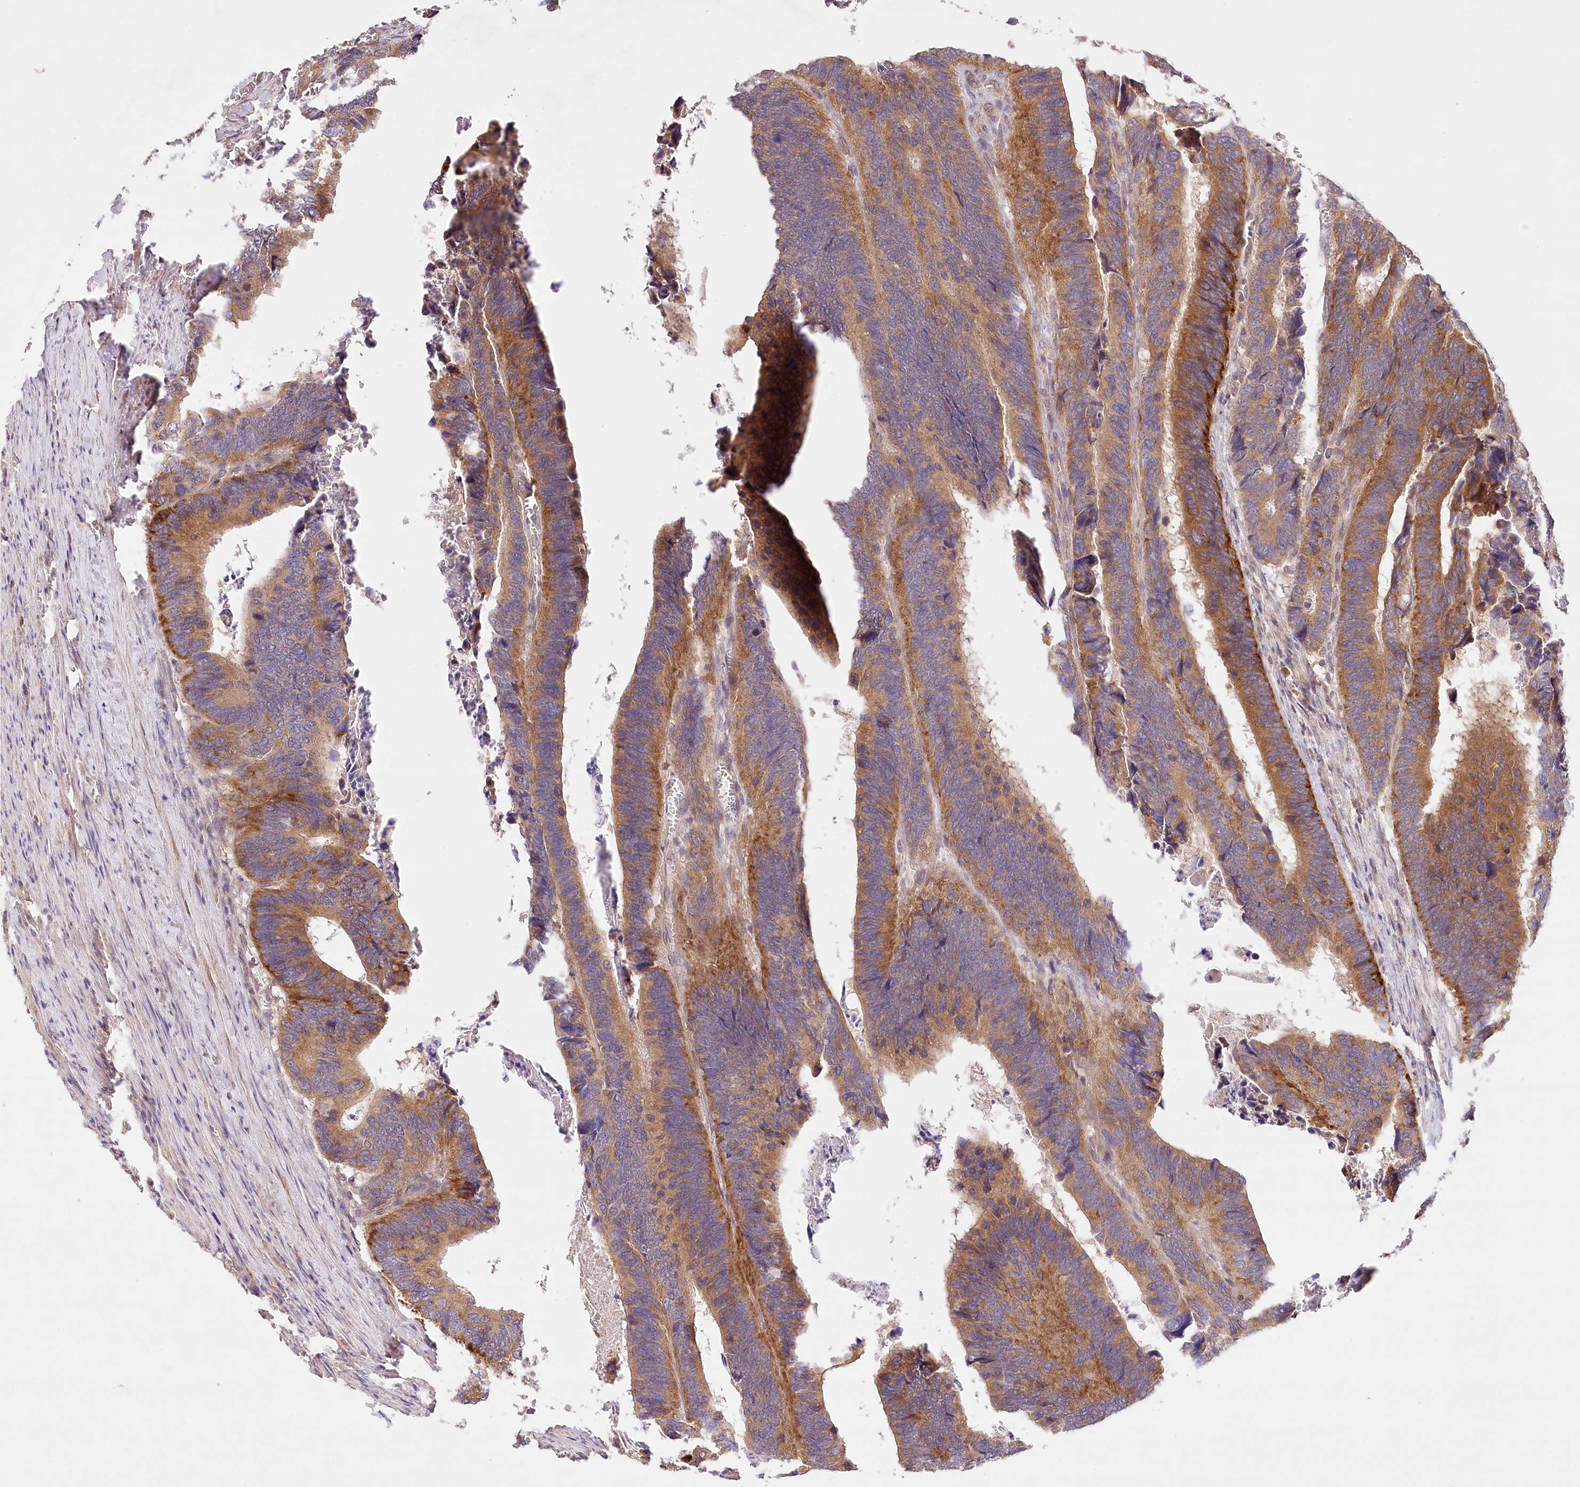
{"staining": {"intensity": "moderate", "quantity": ">75%", "location": "cytoplasmic/membranous"}, "tissue": "colorectal cancer", "cell_type": "Tumor cells", "image_type": "cancer", "snomed": [{"axis": "morphology", "description": "Adenocarcinoma, NOS"}, {"axis": "topography", "description": "Colon"}], "caption": "Immunohistochemistry of colorectal cancer (adenocarcinoma) exhibits medium levels of moderate cytoplasmic/membranous positivity in approximately >75% of tumor cells. Immunohistochemistry stains the protein in brown and the nuclei are stained blue.", "gene": "LSS", "patient": {"sex": "male", "age": 72}}